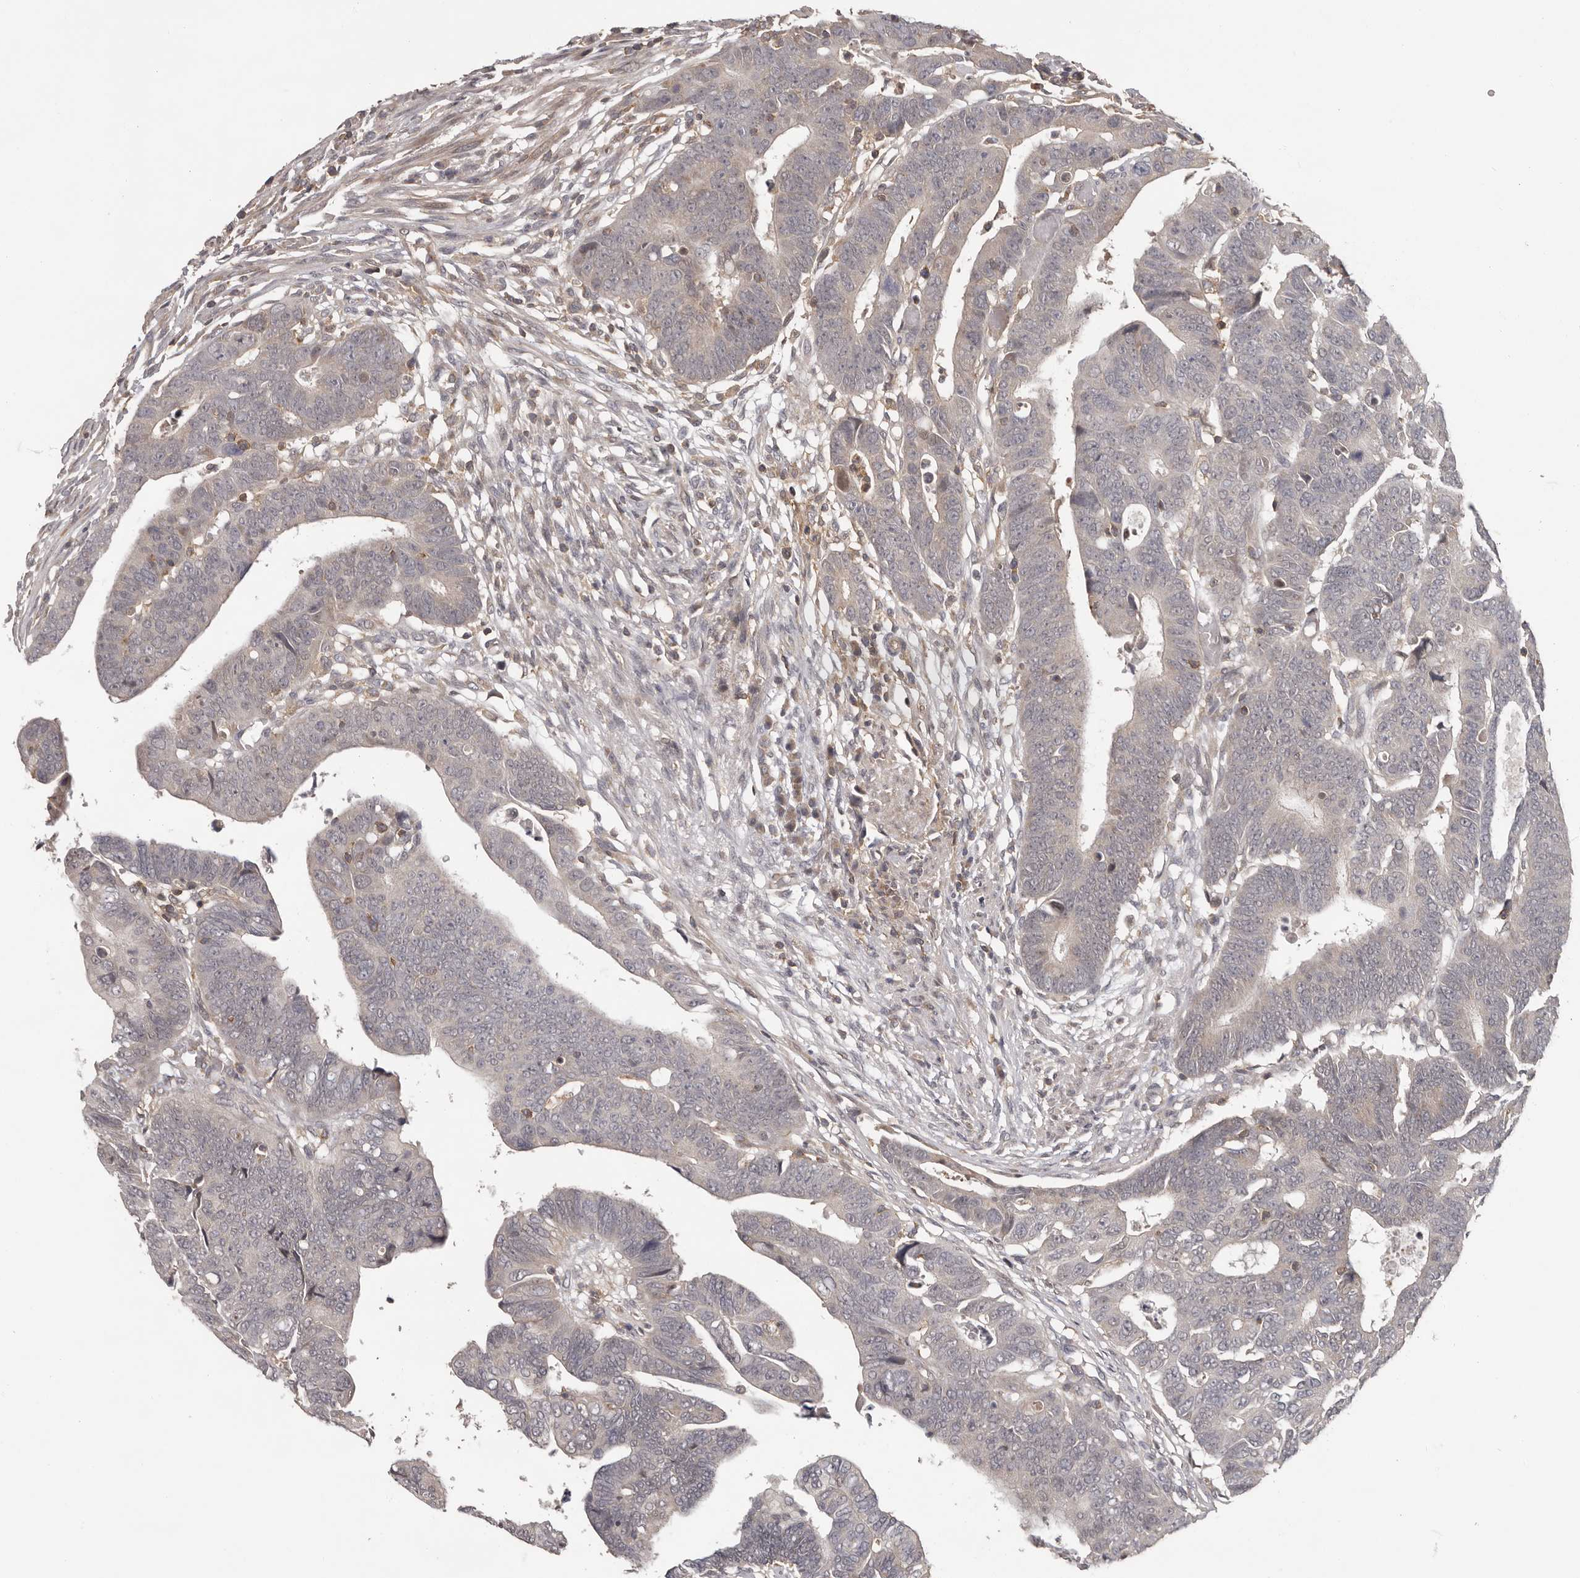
{"staining": {"intensity": "negative", "quantity": "none", "location": "none"}, "tissue": "colorectal cancer", "cell_type": "Tumor cells", "image_type": "cancer", "snomed": [{"axis": "morphology", "description": "Adenocarcinoma, NOS"}, {"axis": "topography", "description": "Rectum"}], "caption": "Tumor cells show no significant protein staining in colorectal cancer (adenocarcinoma). (DAB immunohistochemistry (IHC) with hematoxylin counter stain).", "gene": "ANKRD44", "patient": {"sex": "female", "age": 65}}